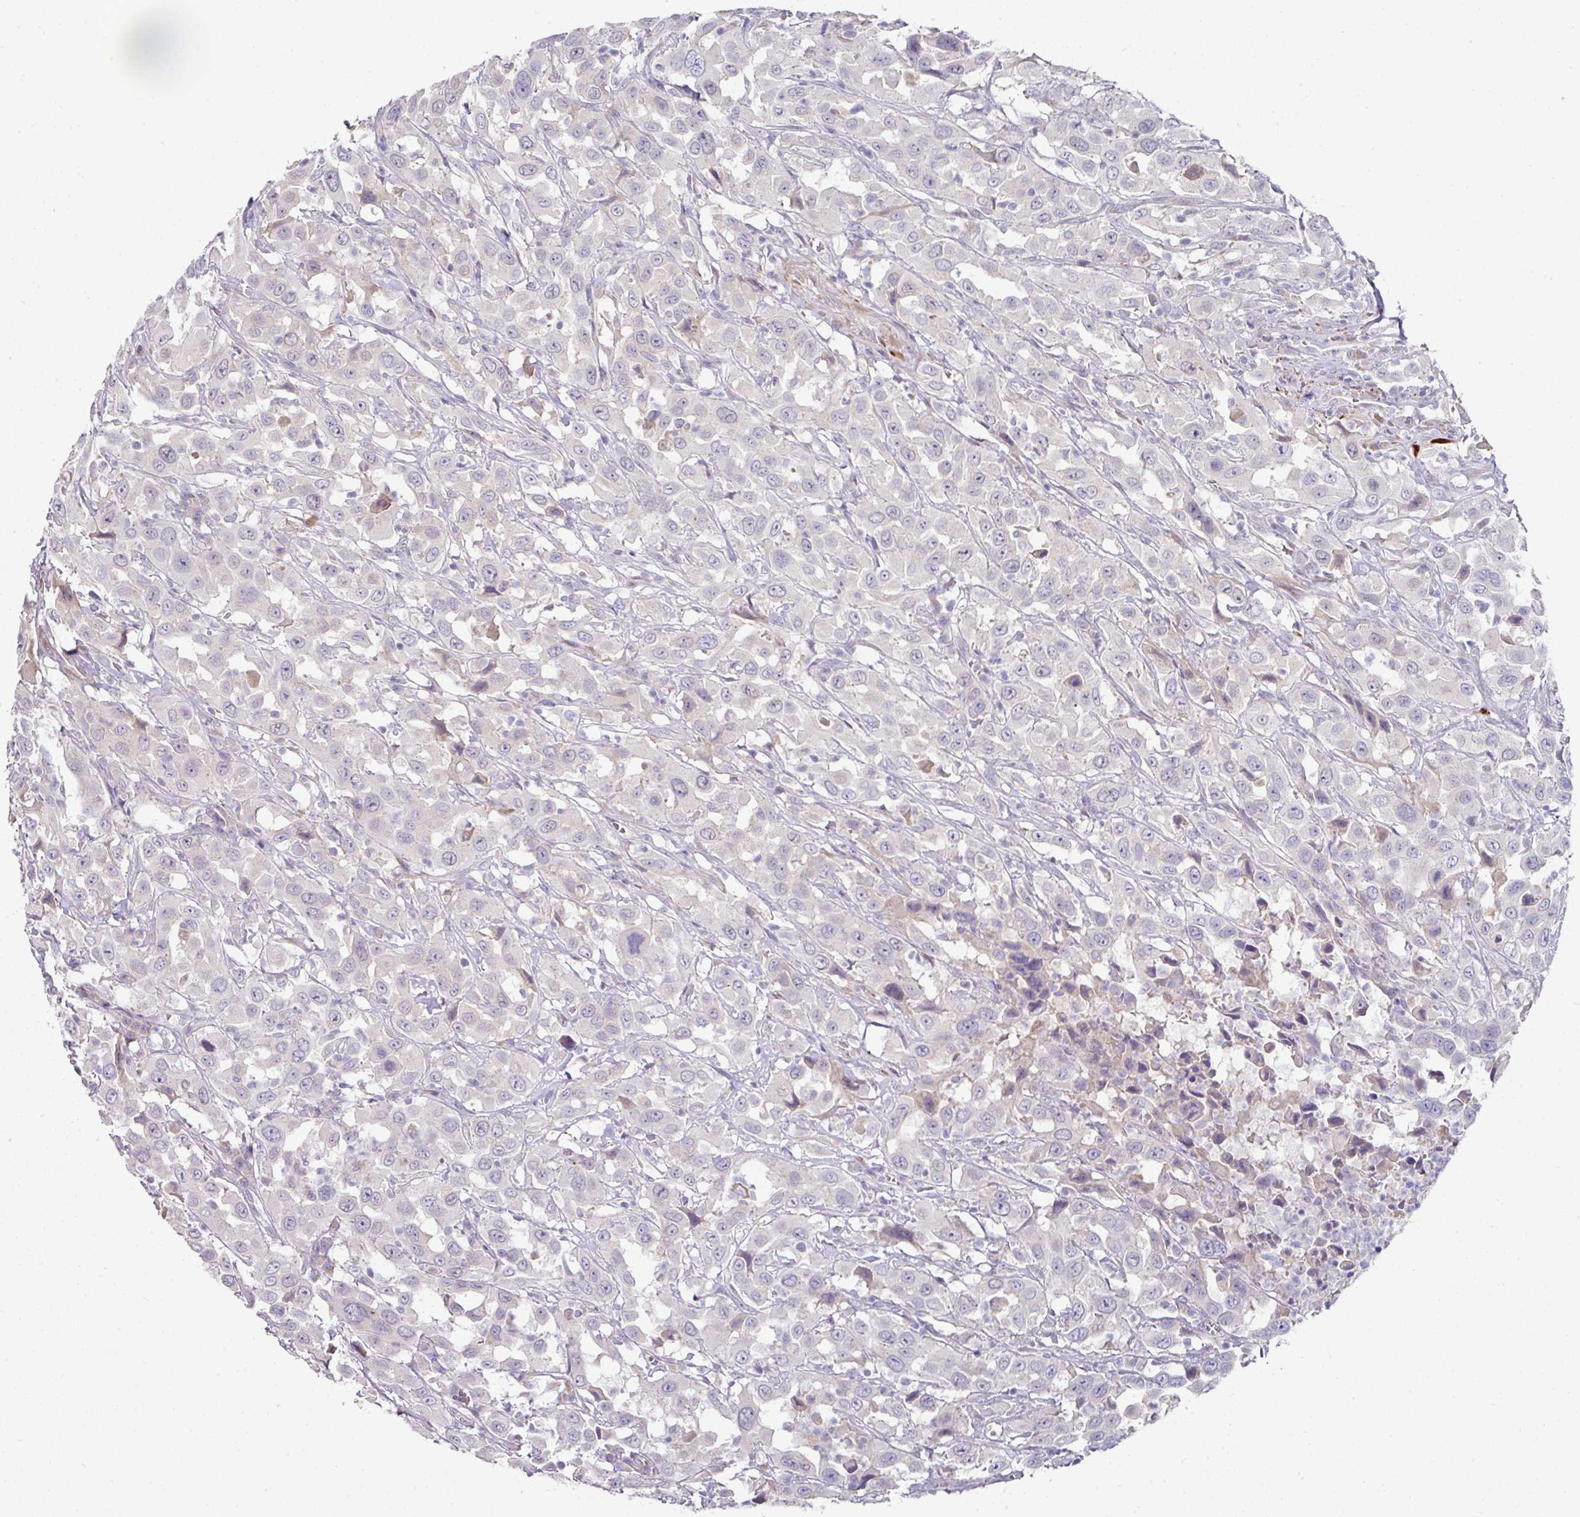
{"staining": {"intensity": "negative", "quantity": "none", "location": "none"}, "tissue": "urothelial cancer", "cell_type": "Tumor cells", "image_type": "cancer", "snomed": [{"axis": "morphology", "description": "Urothelial carcinoma, High grade"}, {"axis": "topography", "description": "Urinary bladder"}], "caption": "DAB (3,3'-diaminobenzidine) immunohistochemical staining of human urothelial carcinoma (high-grade) shows no significant staining in tumor cells.", "gene": "TARM1", "patient": {"sex": "male", "age": 61}}